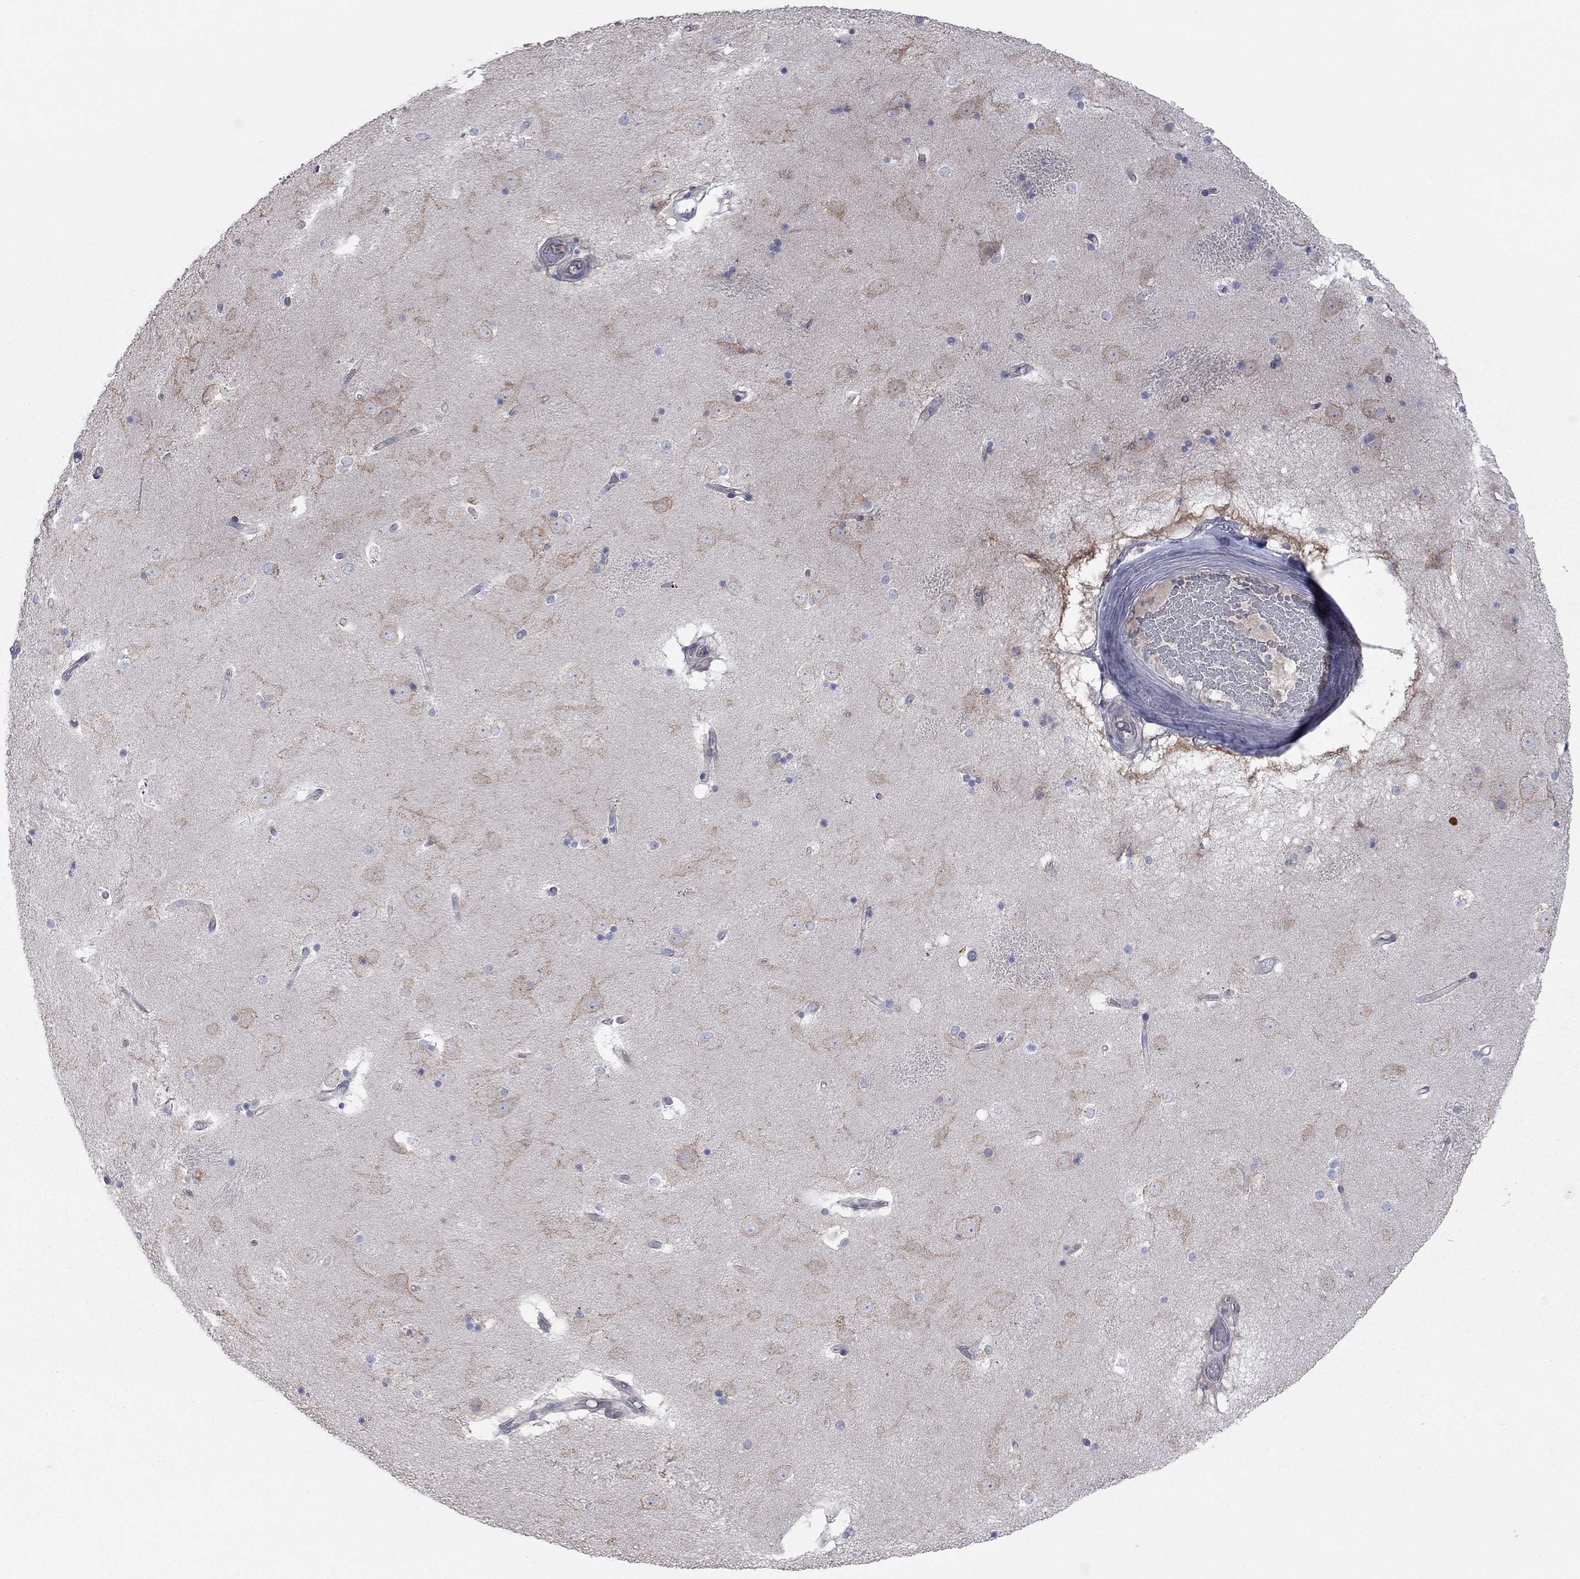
{"staining": {"intensity": "negative", "quantity": "none", "location": "none"}, "tissue": "caudate", "cell_type": "Glial cells", "image_type": "normal", "snomed": [{"axis": "morphology", "description": "Normal tissue, NOS"}, {"axis": "topography", "description": "Lateral ventricle wall"}], "caption": "Image shows no protein staining in glial cells of benign caudate.", "gene": "KCNB1", "patient": {"sex": "male", "age": 51}}